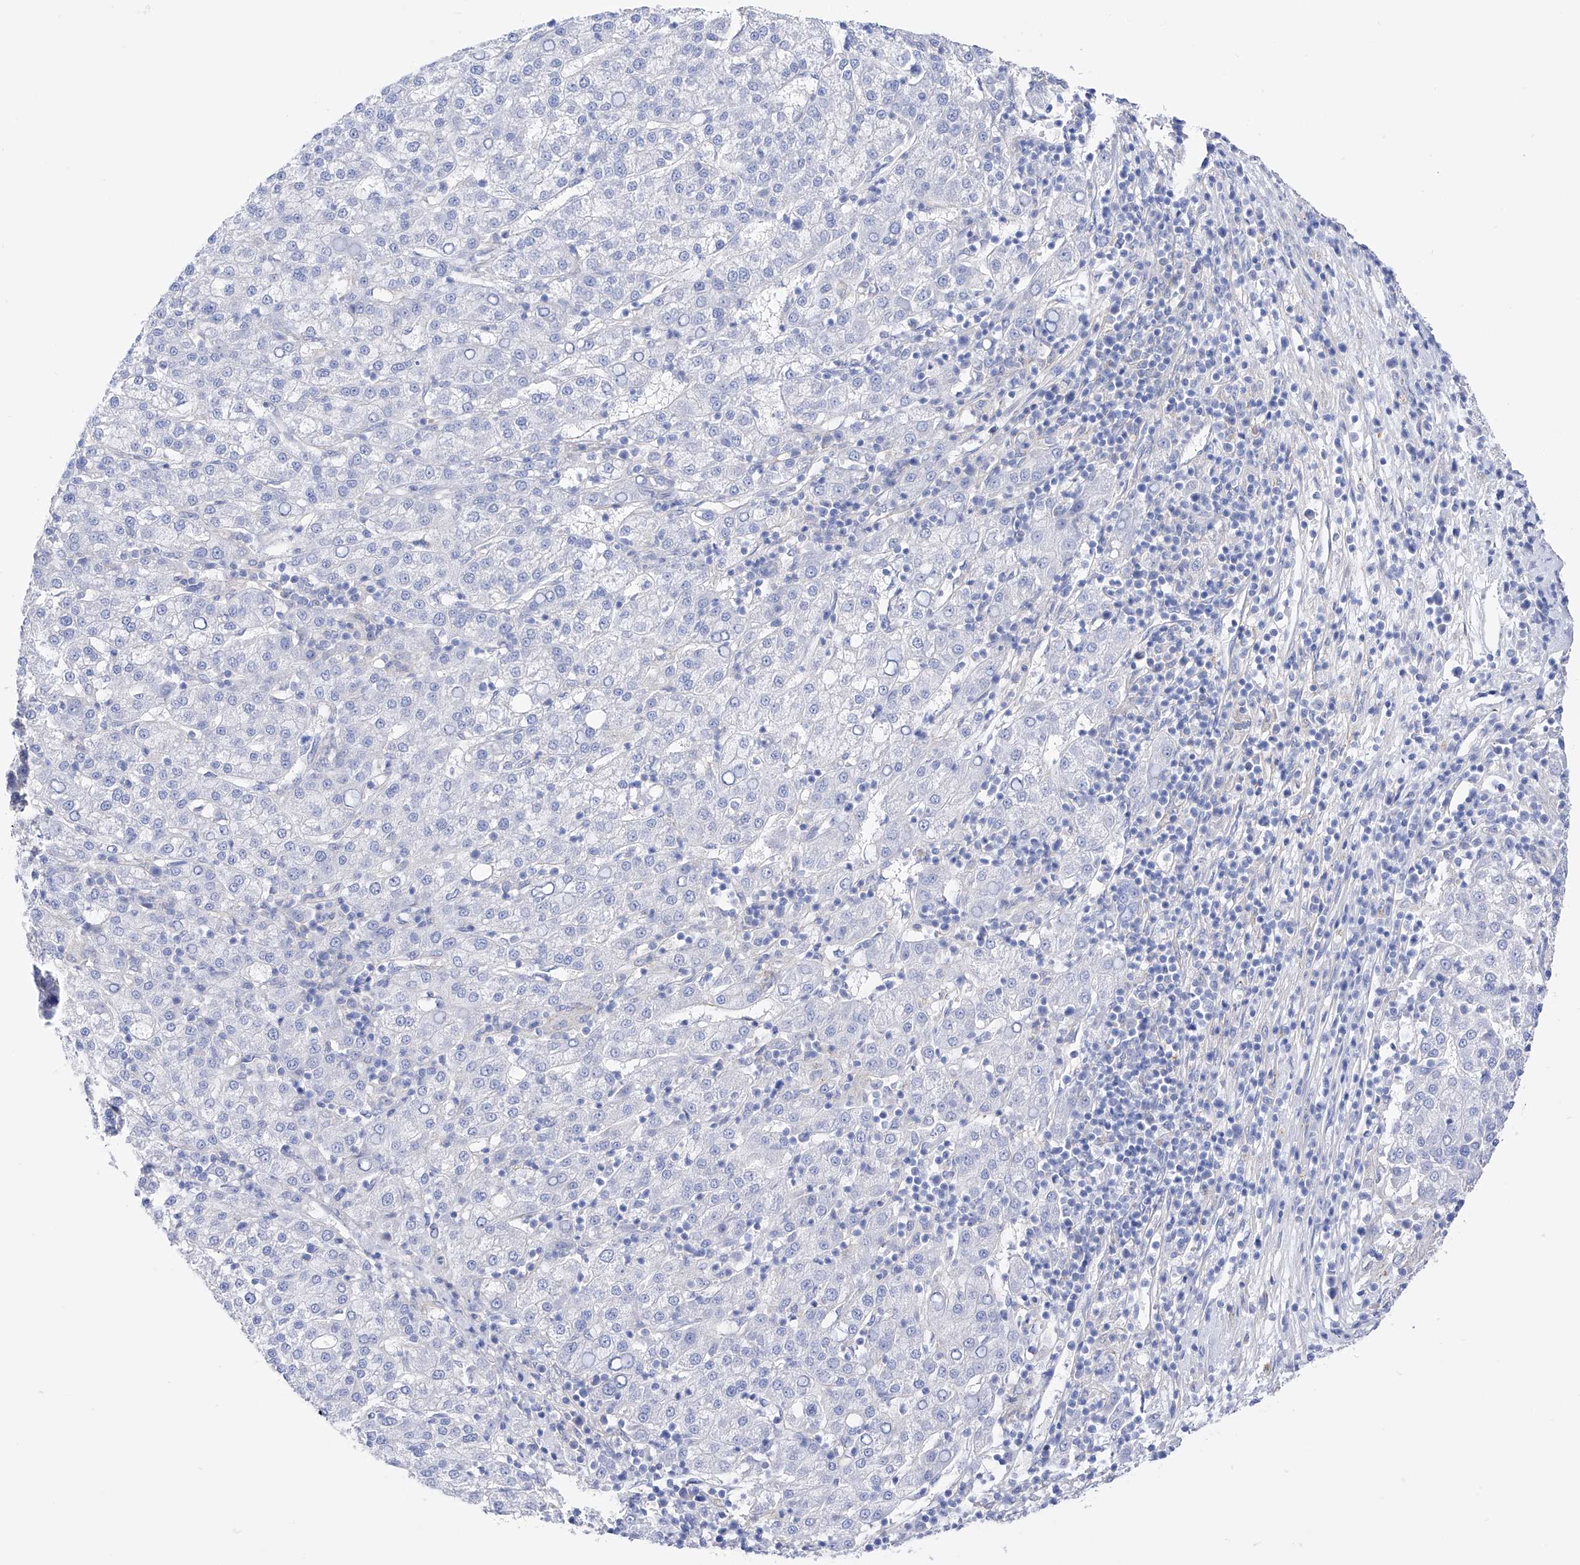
{"staining": {"intensity": "negative", "quantity": "none", "location": "none"}, "tissue": "liver cancer", "cell_type": "Tumor cells", "image_type": "cancer", "snomed": [{"axis": "morphology", "description": "Carcinoma, Hepatocellular, NOS"}, {"axis": "topography", "description": "Liver"}], "caption": "Immunohistochemistry histopathology image of human liver hepatocellular carcinoma stained for a protein (brown), which reveals no positivity in tumor cells.", "gene": "ZNF653", "patient": {"sex": "female", "age": 58}}